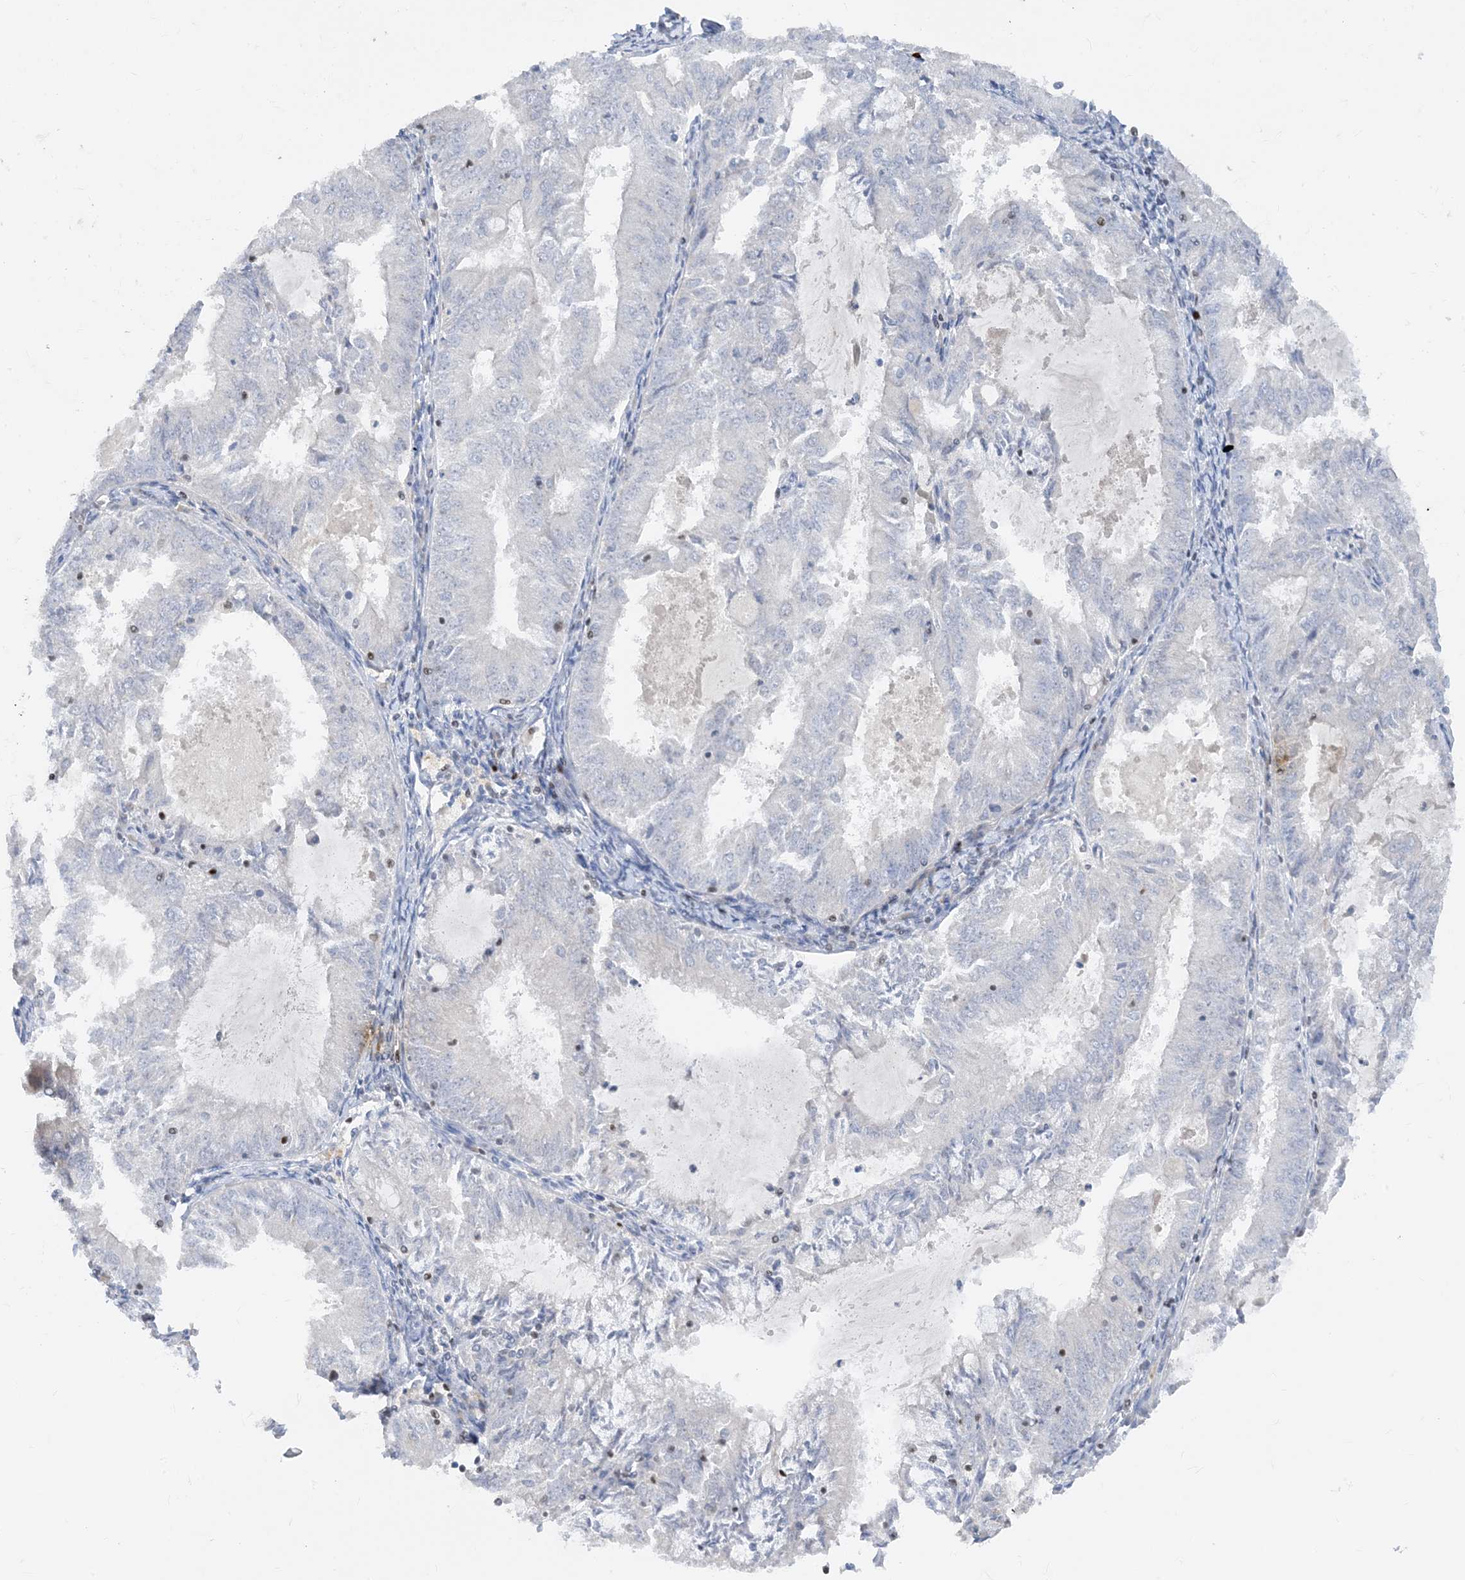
{"staining": {"intensity": "negative", "quantity": "none", "location": "none"}, "tissue": "endometrial cancer", "cell_type": "Tumor cells", "image_type": "cancer", "snomed": [{"axis": "morphology", "description": "Adenocarcinoma, NOS"}, {"axis": "topography", "description": "Endometrium"}], "caption": "Immunohistochemical staining of human endometrial adenocarcinoma displays no significant staining in tumor cells.", "gene": "TBX21", "patient": {"sex": "female", "age": 57}}